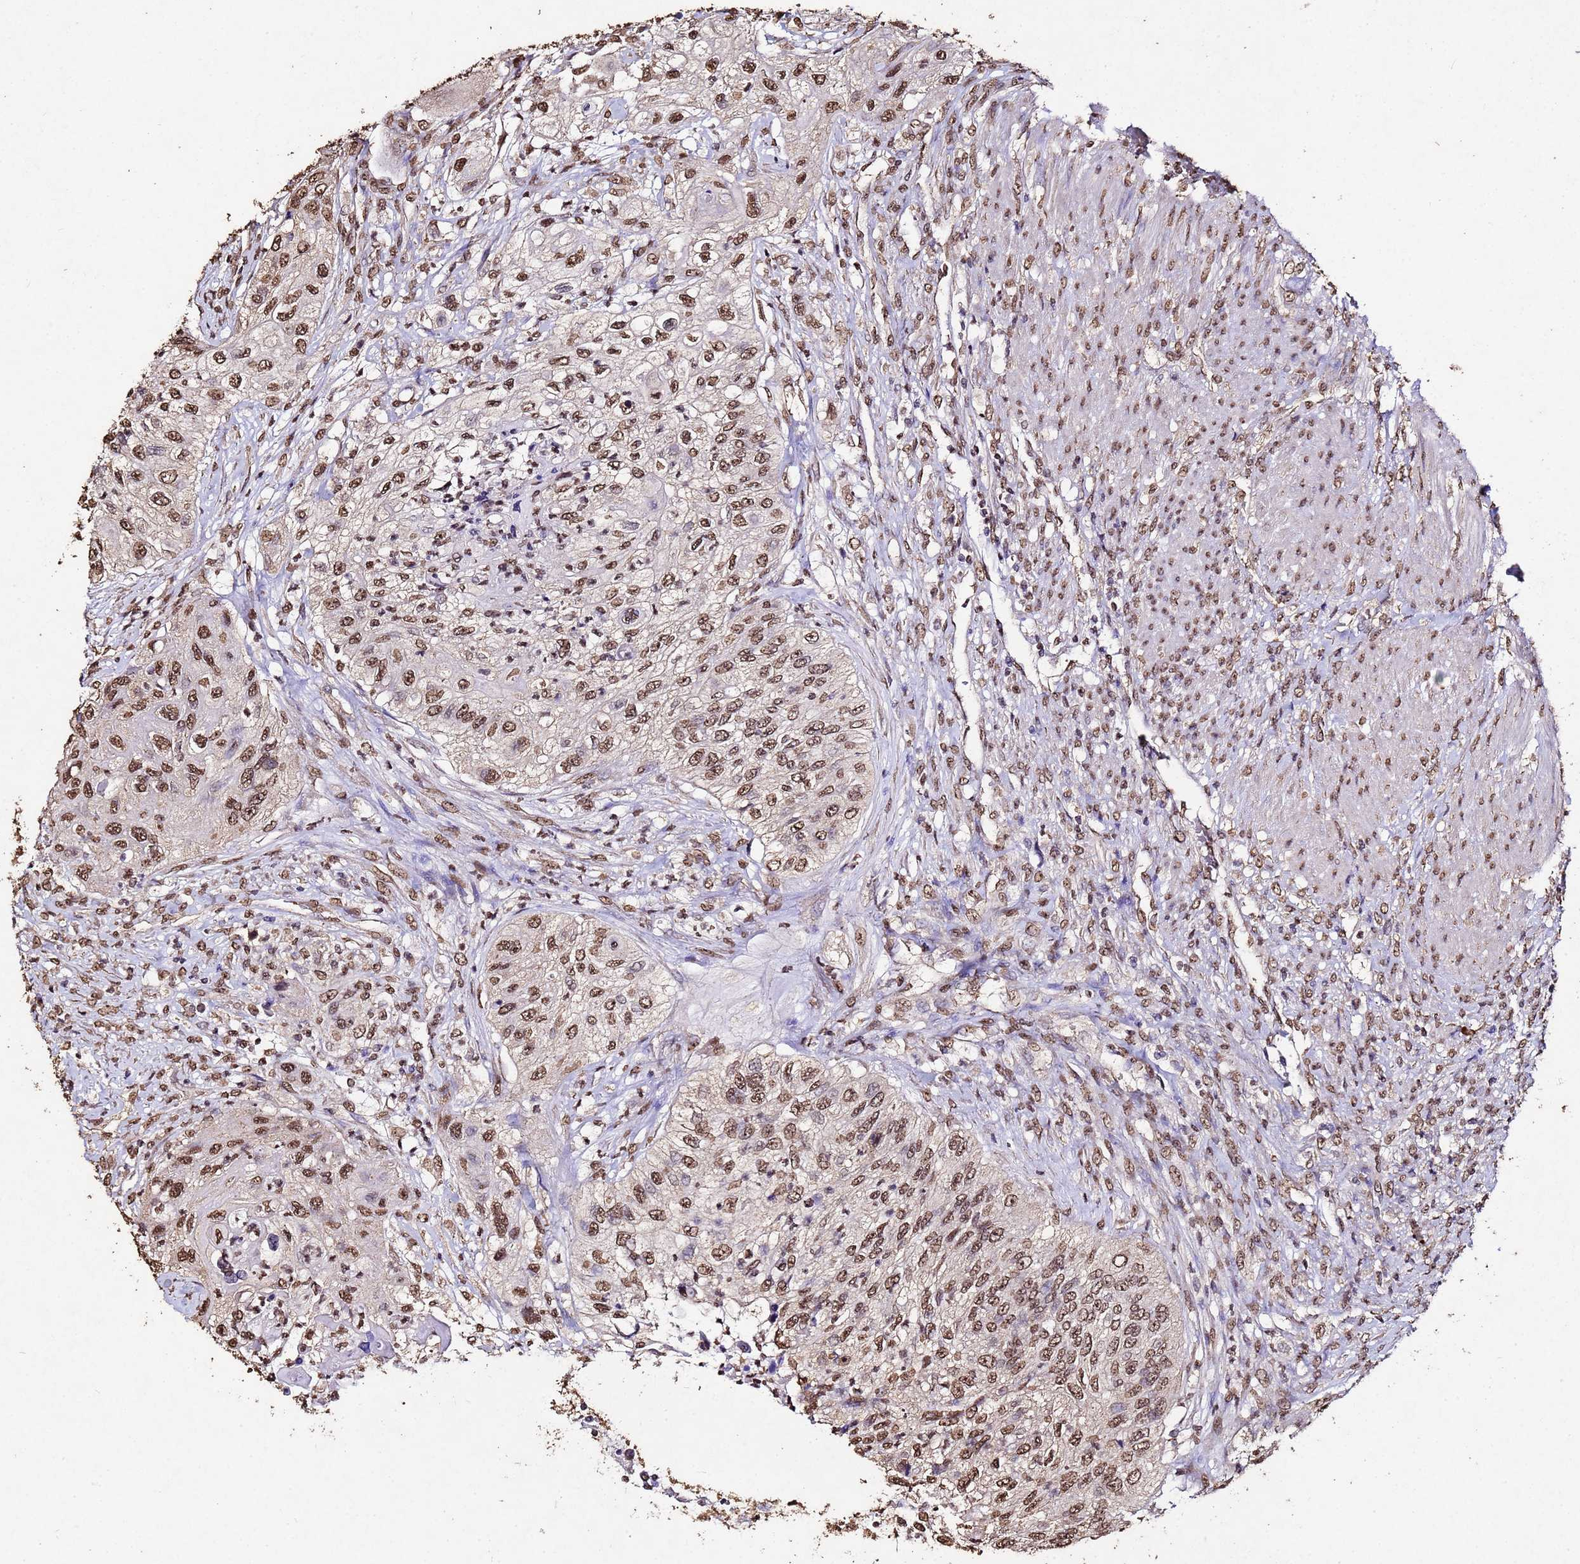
{"staining": {"intensity": "moderate", "quantity": ">75%", "location": "nuclear"}, "tissue": "urothelial cancer", "cell_type": "Tumor cells", "image_type": "cancer", "snomed": [{"axis": "morphology", "description": "Urothelial carcinoma, High grade"}, {"axis": "topography", "description": "Urinary bladder"}], "caption": "The immunohistochemical stain highlights moderate nuclear staining in tumor cells of urothelial cancer tissue. The staining was performed using DAB (3,3'-diaminobenzidine) to visualize the protein expression in brown, while the nuclei were stained in blue with hematoxylin (Magnification: 20x).", "gene": "MYOCD", "patient": {"sex": "female", "age": 60}}